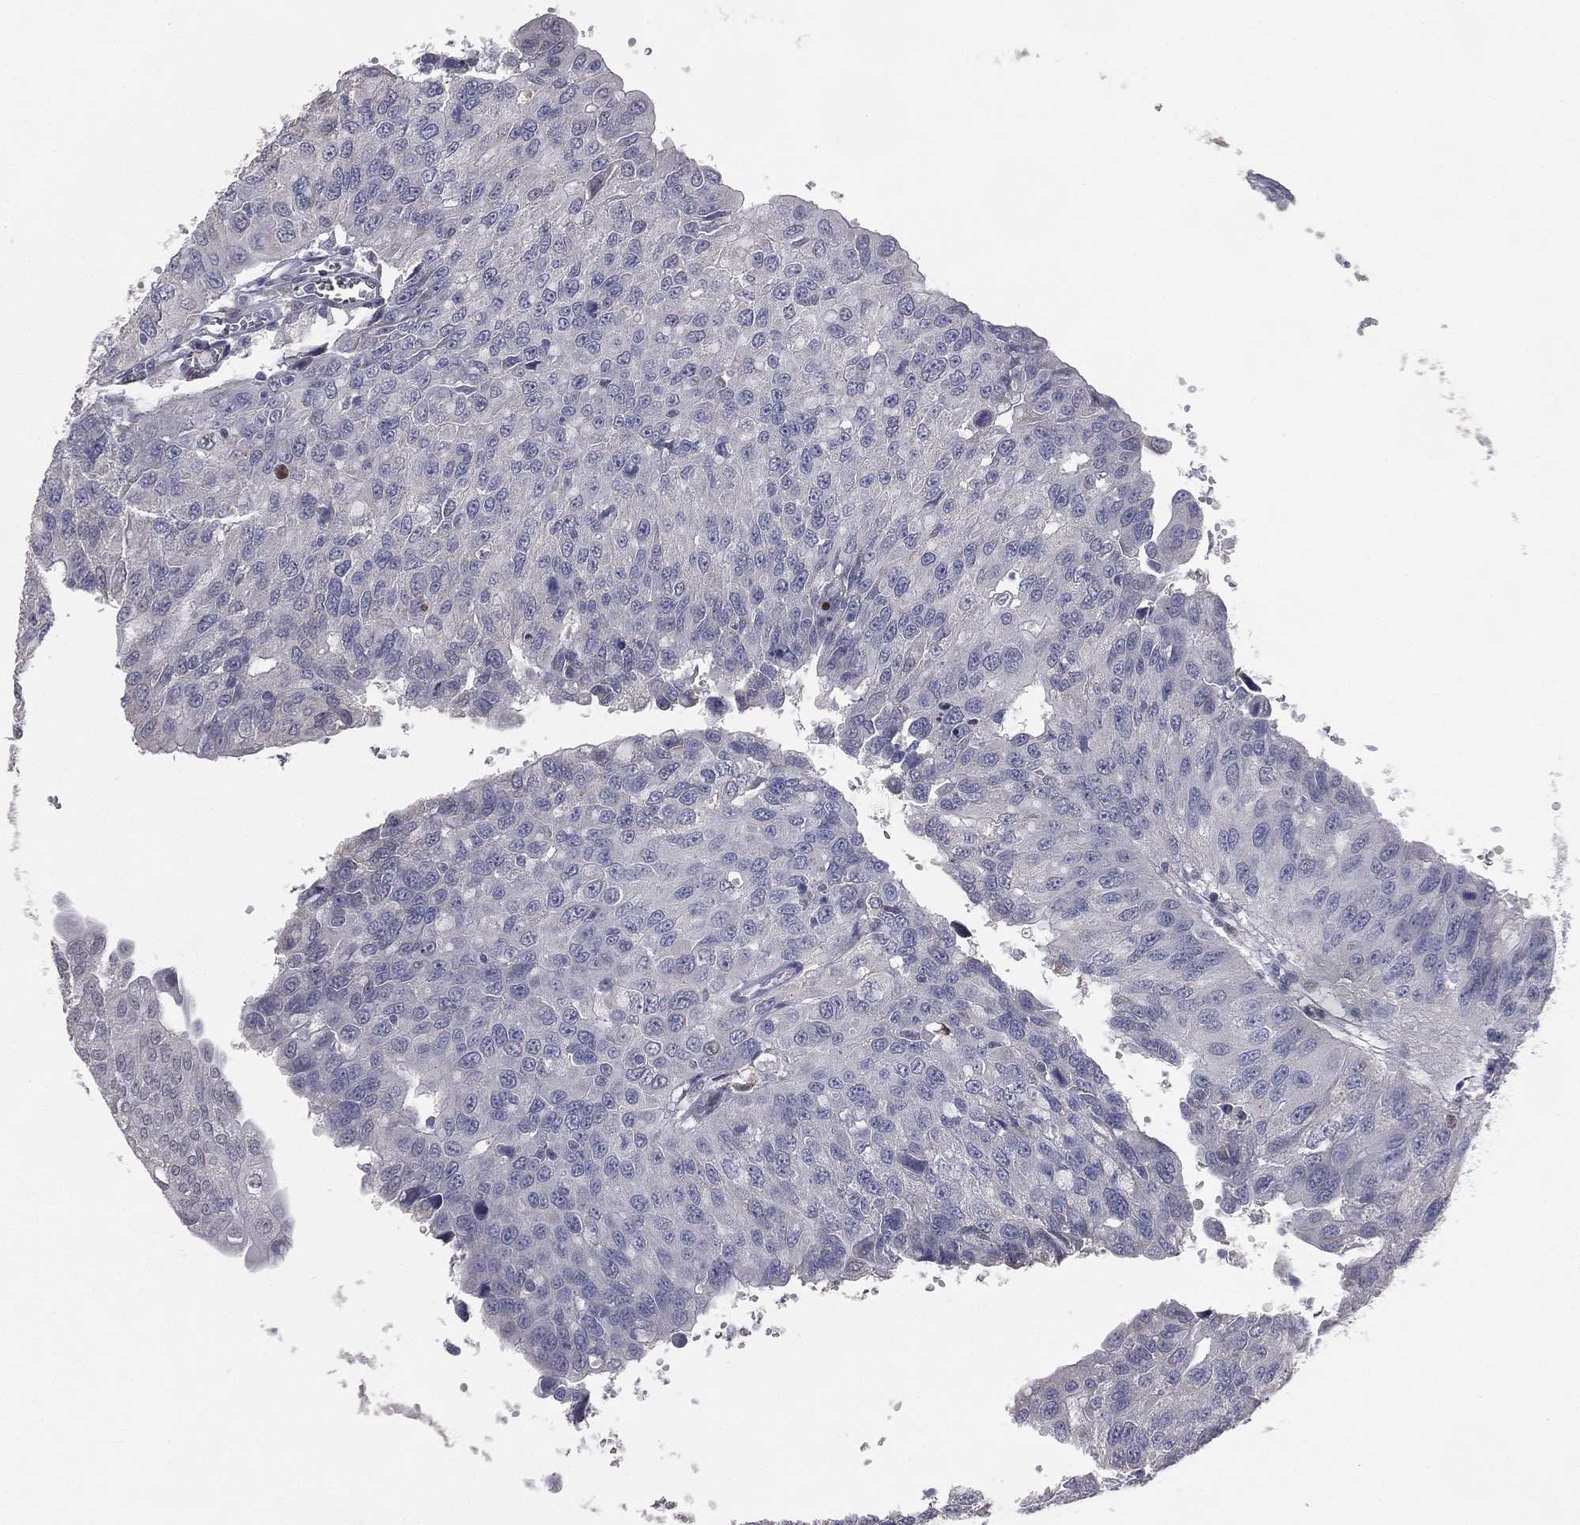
{"staining": {"intensity": "negative", "quantity": "none", "location": "none"}, "tissue": "urothelial cancer", "cell_type": "Tumor cells", "image_type": "cancer", "snomed": [{"axis": "morphology", "description": "Urothelial carcinoma, NOS"}, {"axis": "morphology", "description": "Urothelial carcinoma, High grade"}, {"axis": "topography", "description": "Urinary bladder"}], "caption": "IHC photomicrograph of neoplastic tissue: human urothelial cancer stained with DAB displays no significant protein expression in tumor cells.", "gene": "DMKN", "patient": {"sex": "female", "age": 73}}